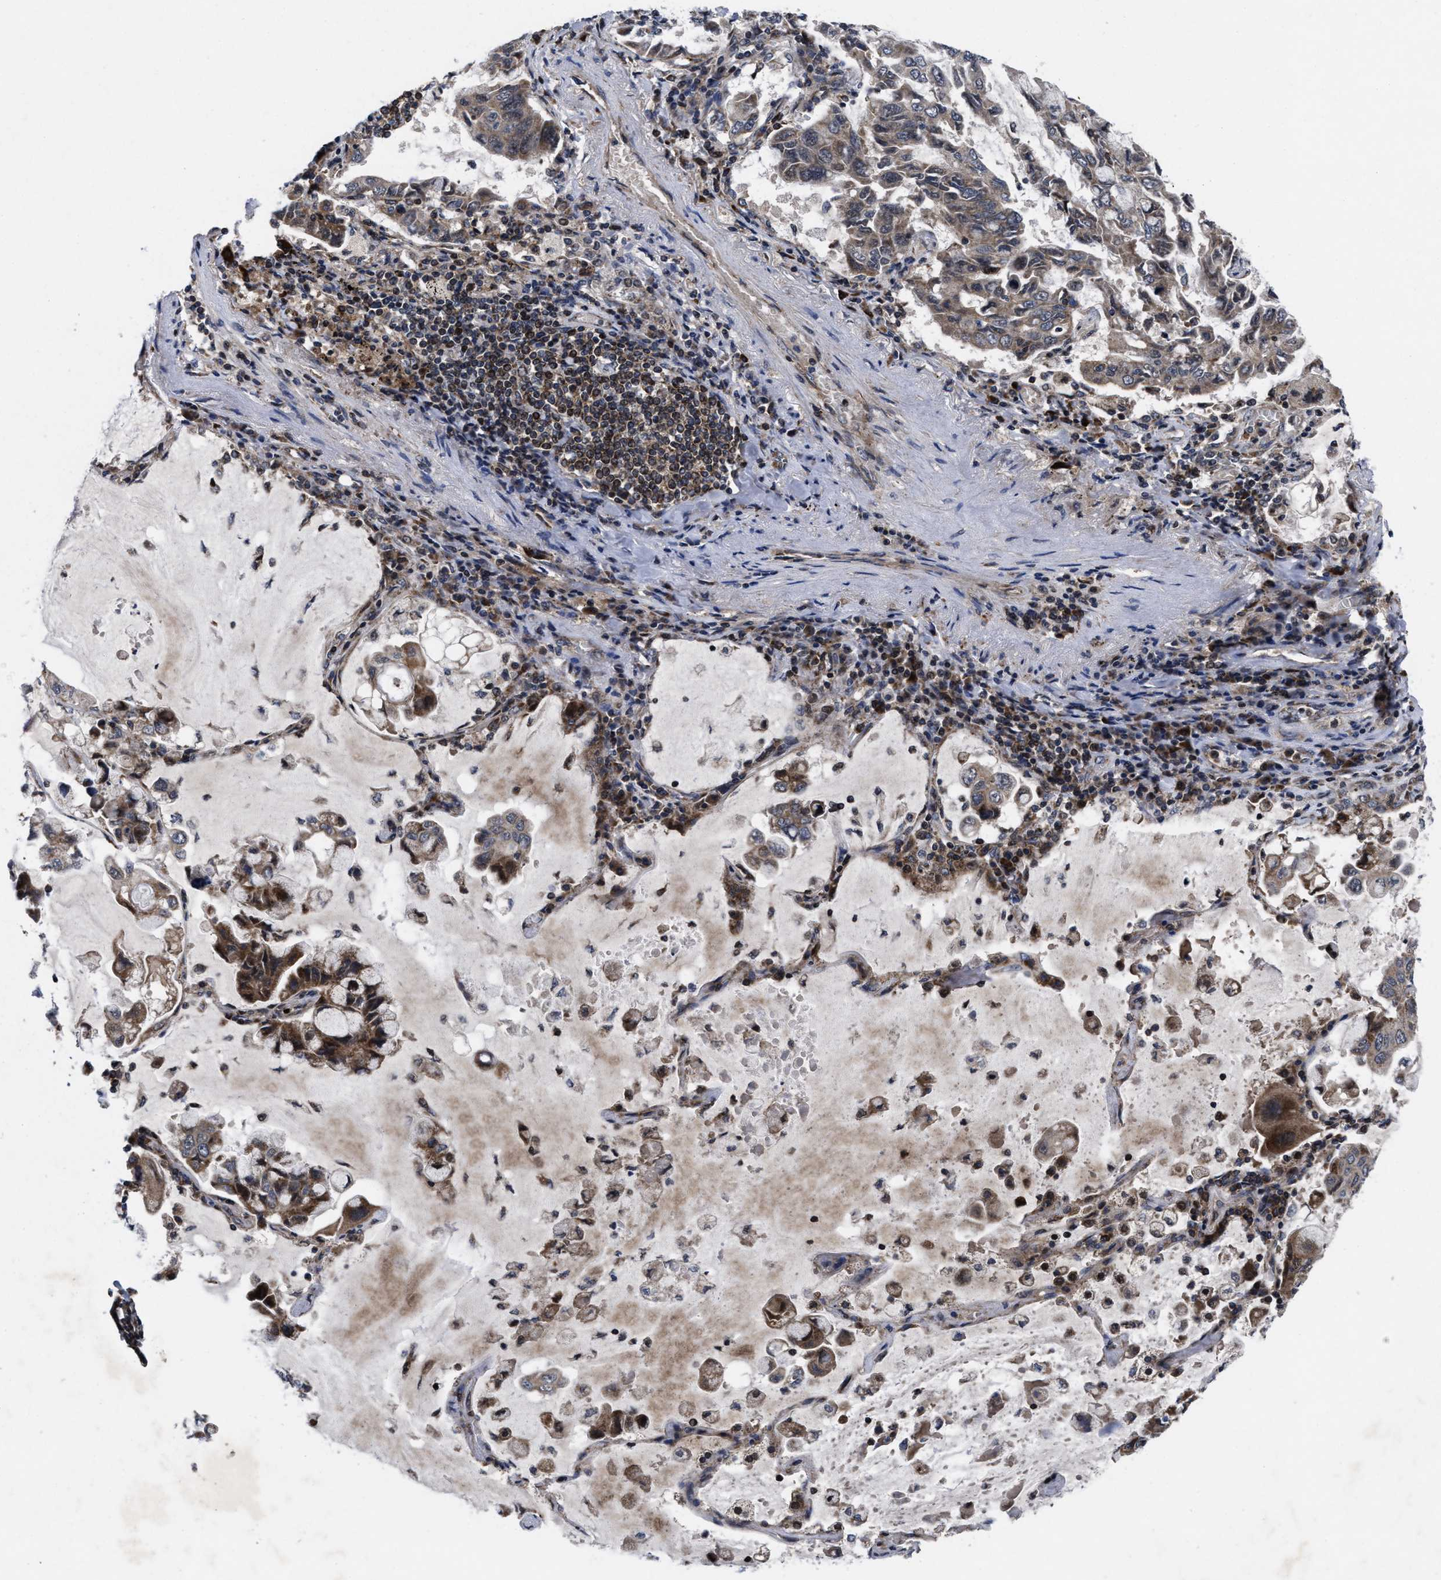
{"staining": {"intensity": "moderate", "quantity": ">75%", "location": "cytoplasmic/membranous"}, "tissue": "lung cancer", "cell_type": "Tumor cells", "image_type": "cancer", "snomed": [{"axis": "morphology", "description": "Adenocarcinoma, NOS"}, {"axis": "topography", "description": "Lung"}], "caption": "IHC (DAB) staining of human lung adenocarcinoma demonstrates moderate cytoplasmic/membranous protein expression in about >75% of tumor cells. (Stains: DAB (3,3'-diaminobenzidine) in brown, nuclei in blue, Microscopy: brightfield microscopy at high magnification).", "gene": "MRPL50", "patient": {"sex": "male", "age": 64}}